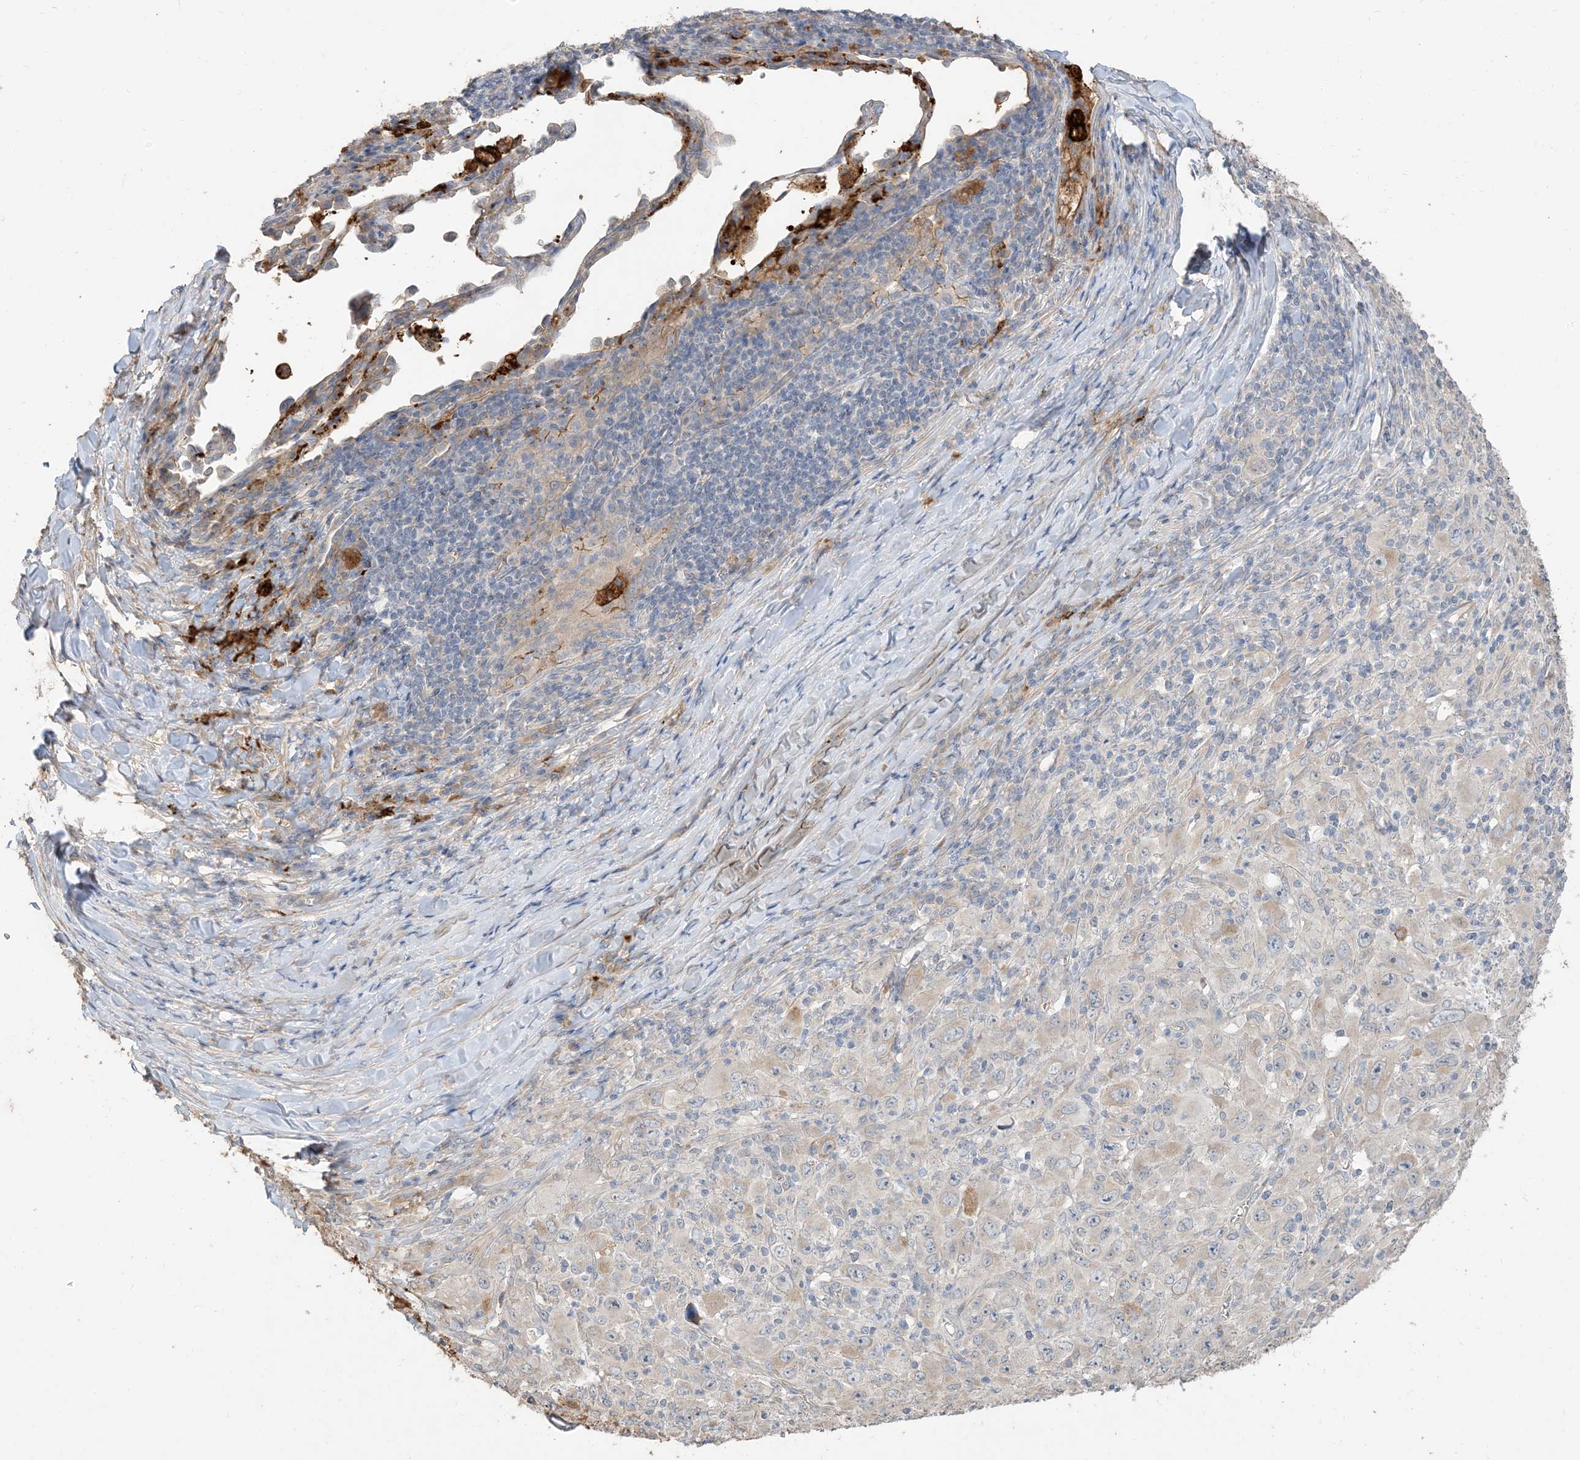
{"staining": {"intensity": "moderate", "quantity": "<25%", "location": "cytoplasmic/membranous"}, "tissue": "melanoma", "cell_type": "Tumor cells", "image_type": "cancer", "snomed": [{"axis": "morphology", "description": "Malignant melanoma, Metastatic site"}, {"axis": "topography", "description": "Skin"}], "caption": "A photomicrograph showing moderate cytoplasmic/membranous staining in approximately <25% of tumor cells in malignant melanoma (metastatic site), as visualized by brown immunohistochemical staining.", "gene": "RNF175", "patient": {"sex": "female", "age": 56}}